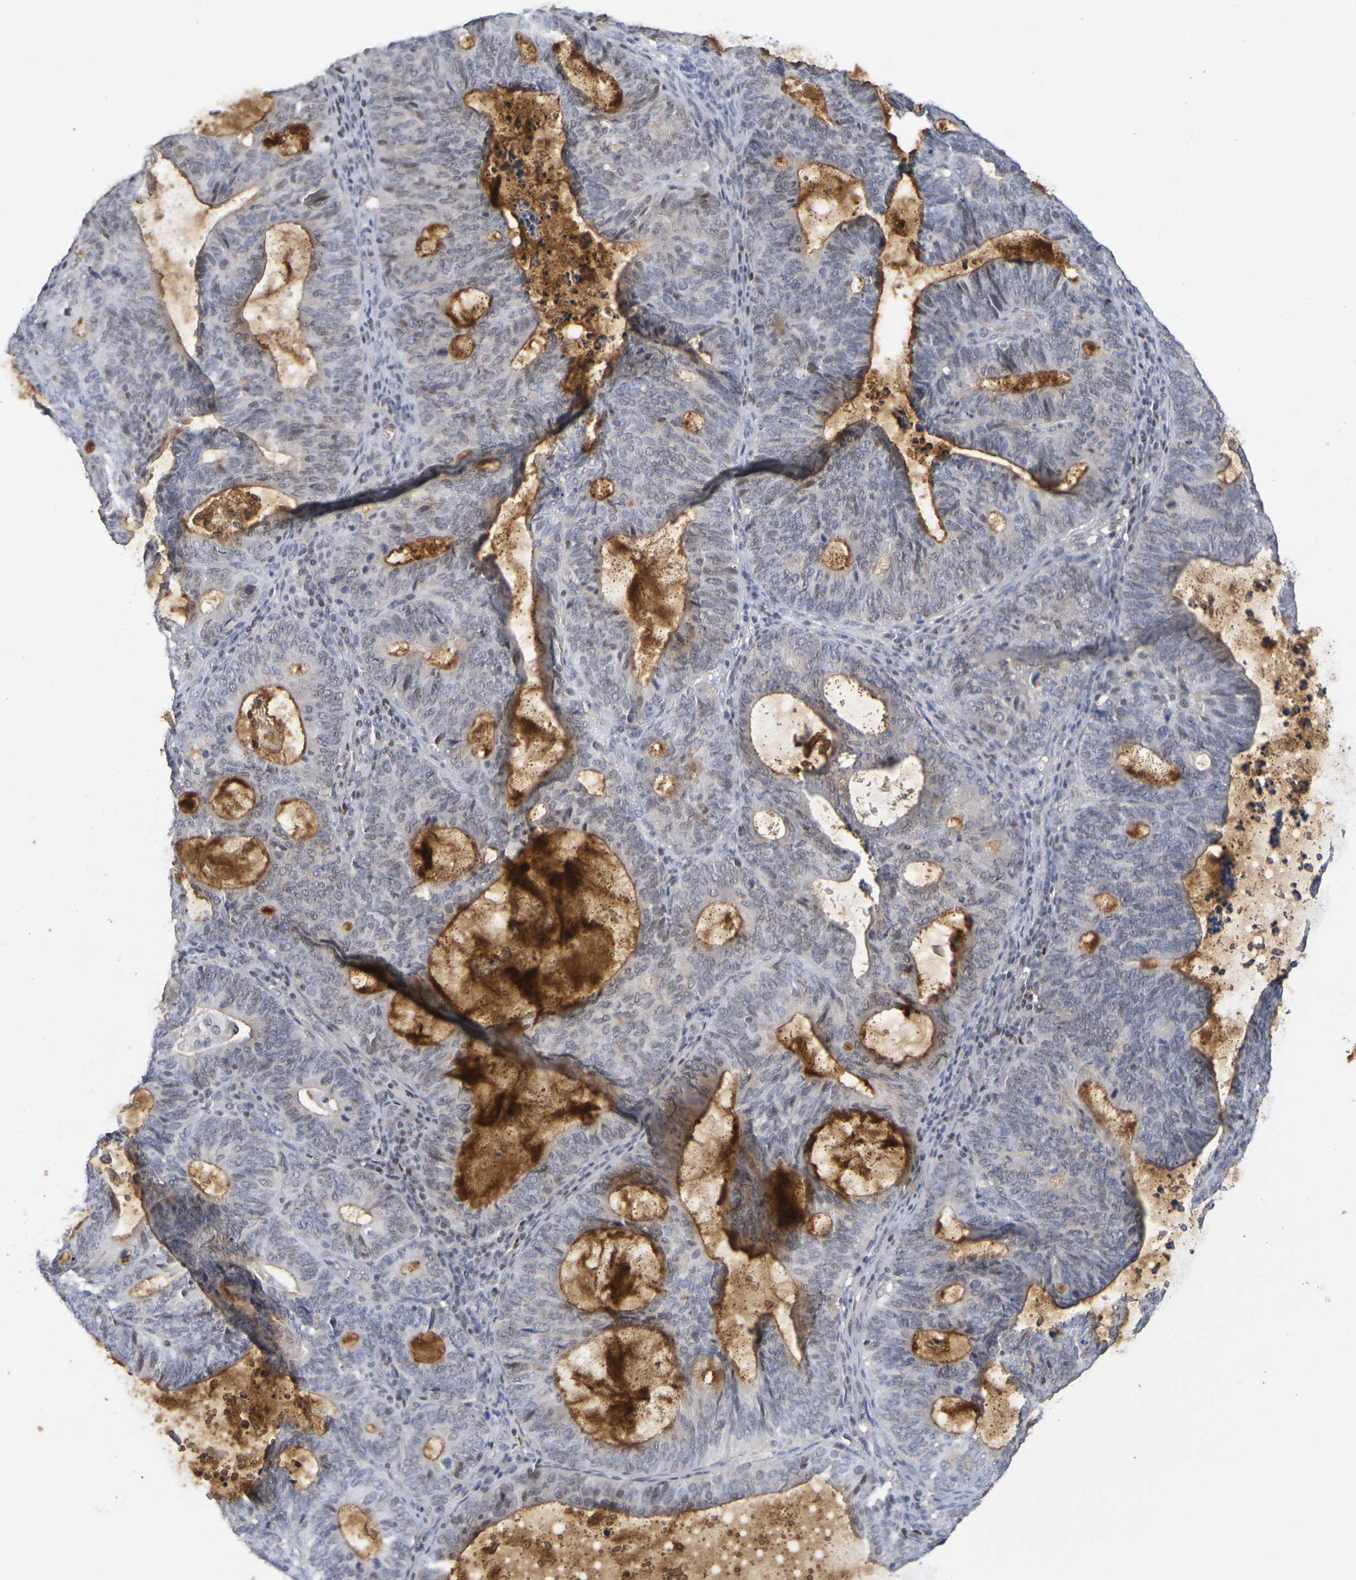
{"staining": {"intensity": "weak", "quantity": ">75%", "location": "cytoplasmic/membranous,nuclear"}, "tissue": "endometrial cancer", "cell_type": "Tumor cells", "image_type": "cancer", "snomed": [{"axis": "morphology", "description": "Adenocarcinoma, NOS"}, {"axis": "topography", "description": "Uterus"}], "caption": "Endometrial cancer stained with a brown dye shows weak cytoplasmic/membranous and nuclear positive expression in approximately >75% of tumor cells.", "gene": "TERF2", "patient": {"sex": "female", "age": 83}}